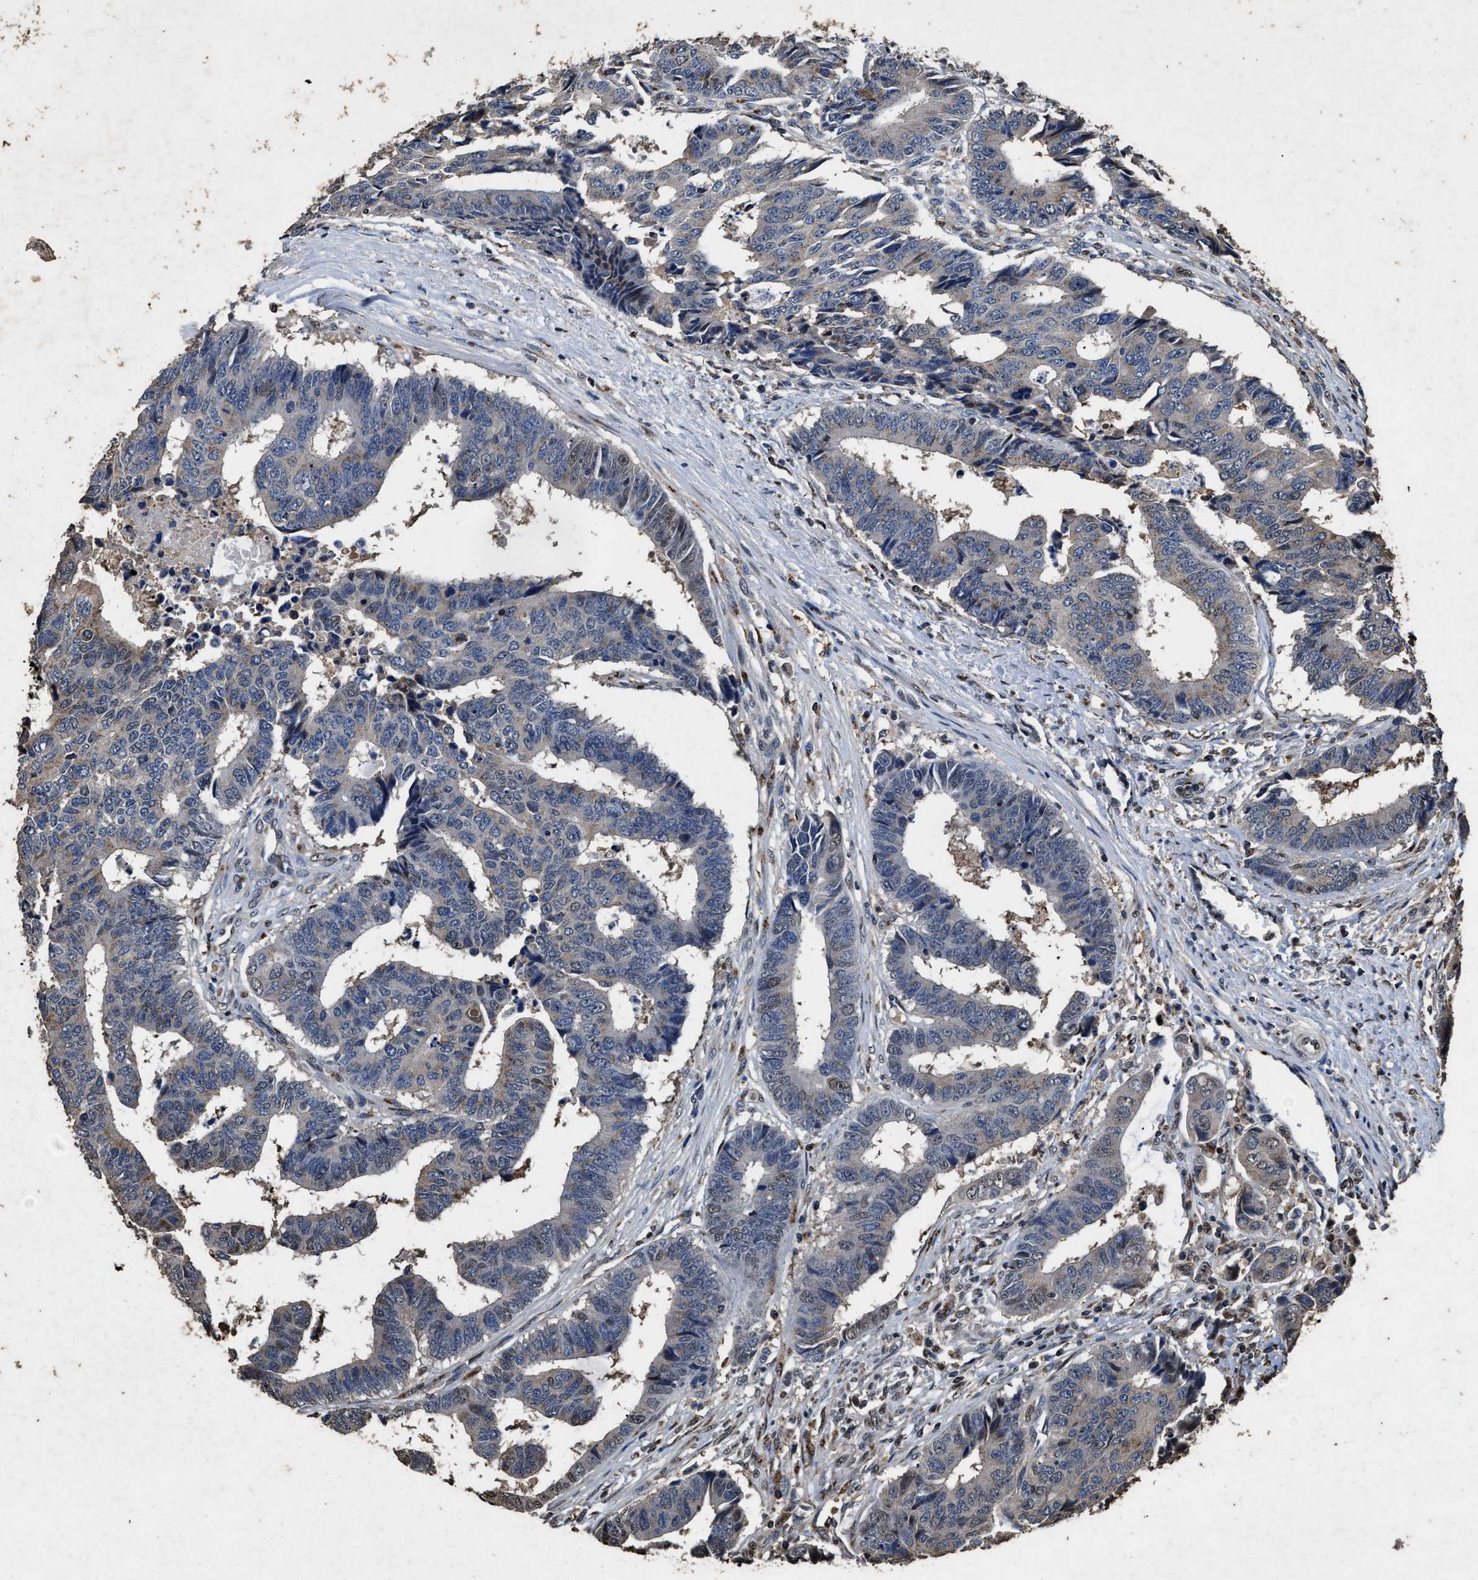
{"staining": {"intensity": "moderate", "quantity": "<25%", "location": "cytoplasmic/membranous,nuclear"}, "tissue": "colorectal cancer", "cell_type": "Tumor cells", "image_type": "cancer", "snomed": [{"axis": "morphology", "description": "Adenocarcinoma, NOS"}, {"axis": "topography", "description": "Rectum"}], "caption": "Immunohistochemistry of colorectal adenocarcinoma displays low levels of moderate cytoplasmic/membranous and nuclear positivity in approximately <25% of tumor cells.", "gene": "TPST2", "patient": {"sex": "male", "age": 84}}